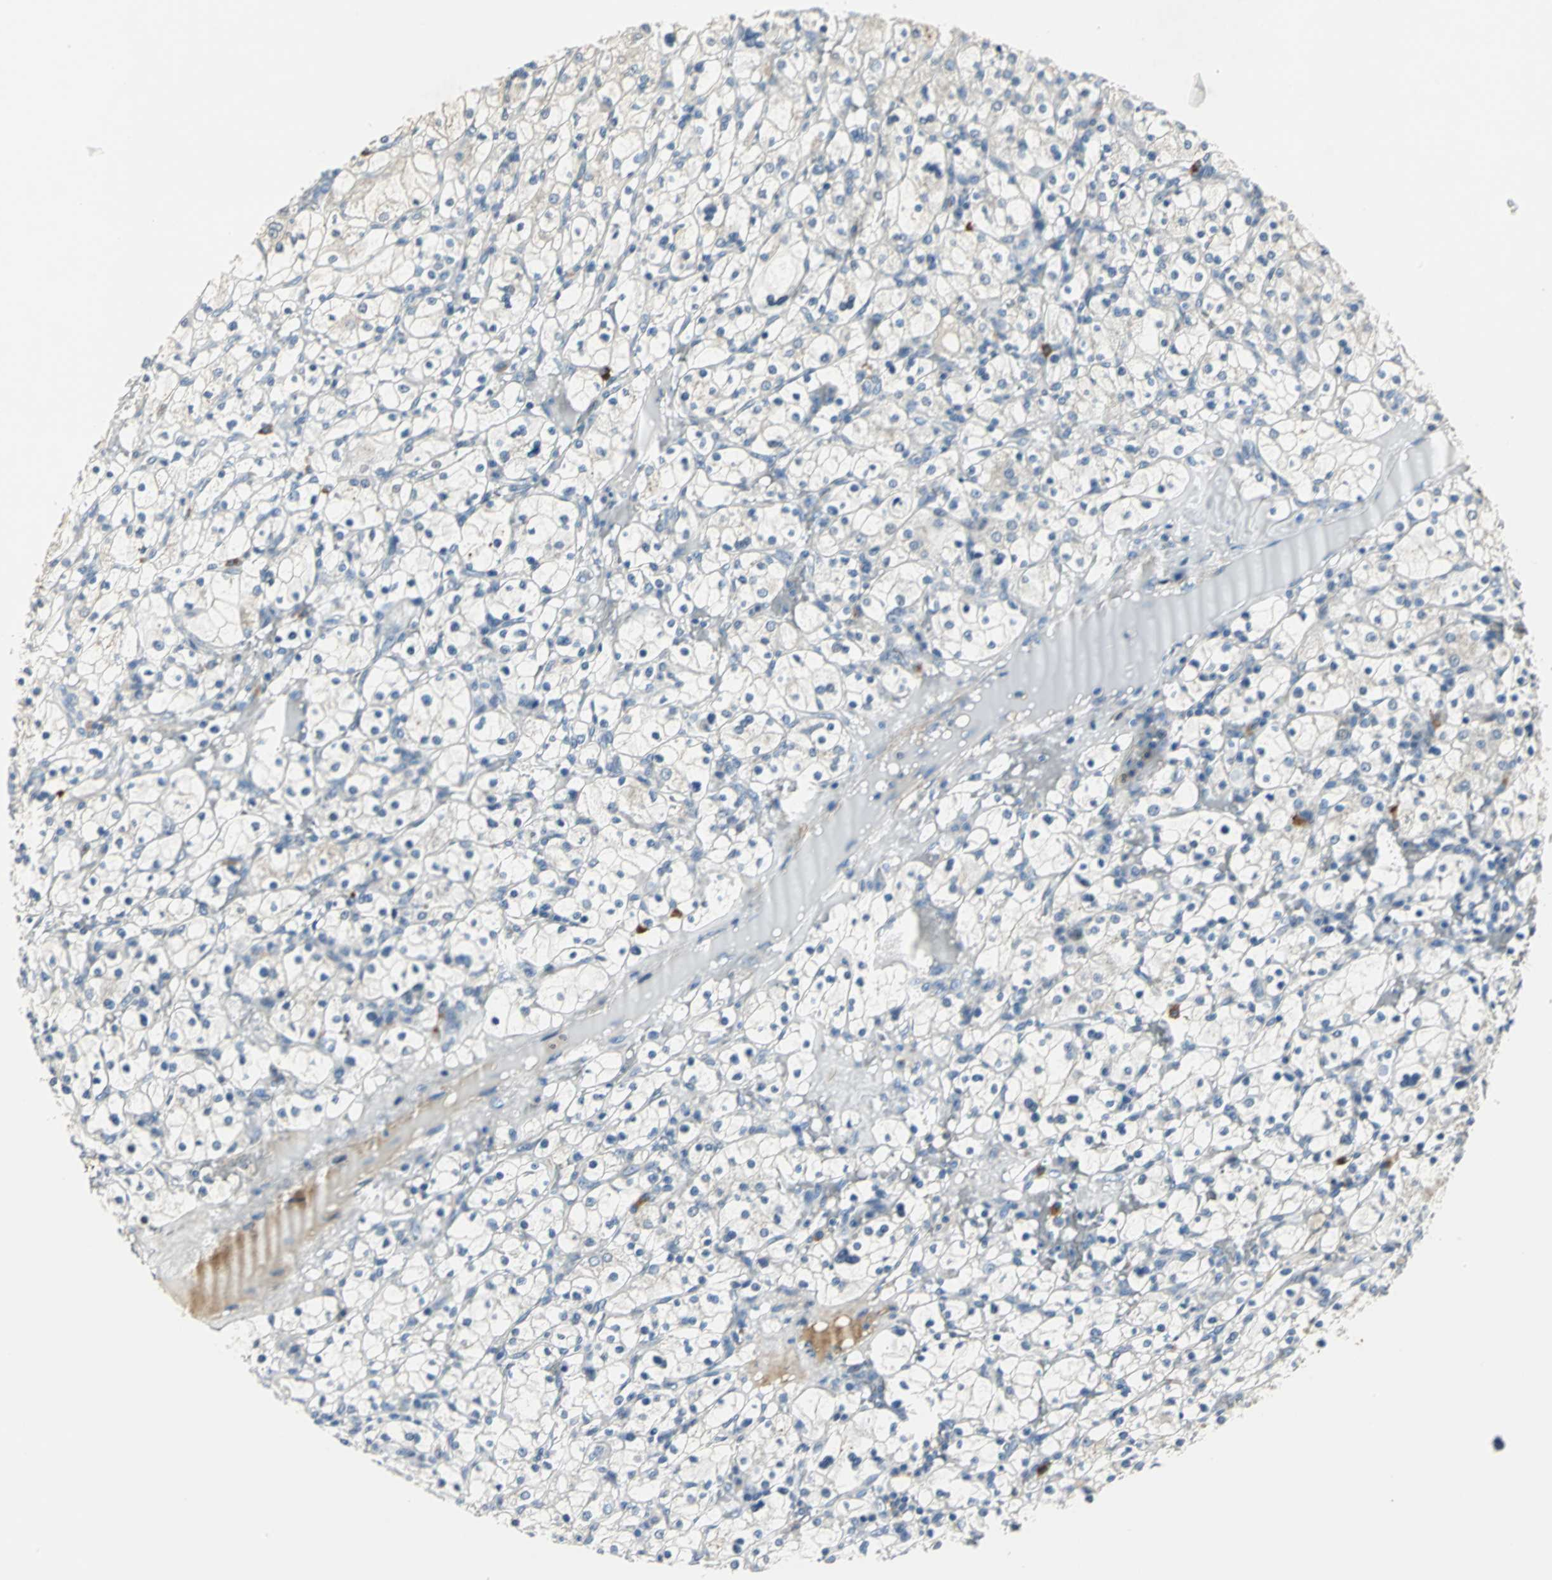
{"staining": {"intensity": "negative", "quantity": "none", "location": "none"}, "tissue": "renal cancer", "cell_type": "Tumor cells", "image_type": "cancer", "snomed": [{"axis": "morphology", "description": "Adenocarcinoma, NOS"}, {"axis": "topography", "description": "Kidney"}], "caption": "The micrograph exhibits no staining of tumor cells in renal cancer (adenocarcinoma).", "gene": "PROC", "patient": {"sex": "female", "age": 83}}